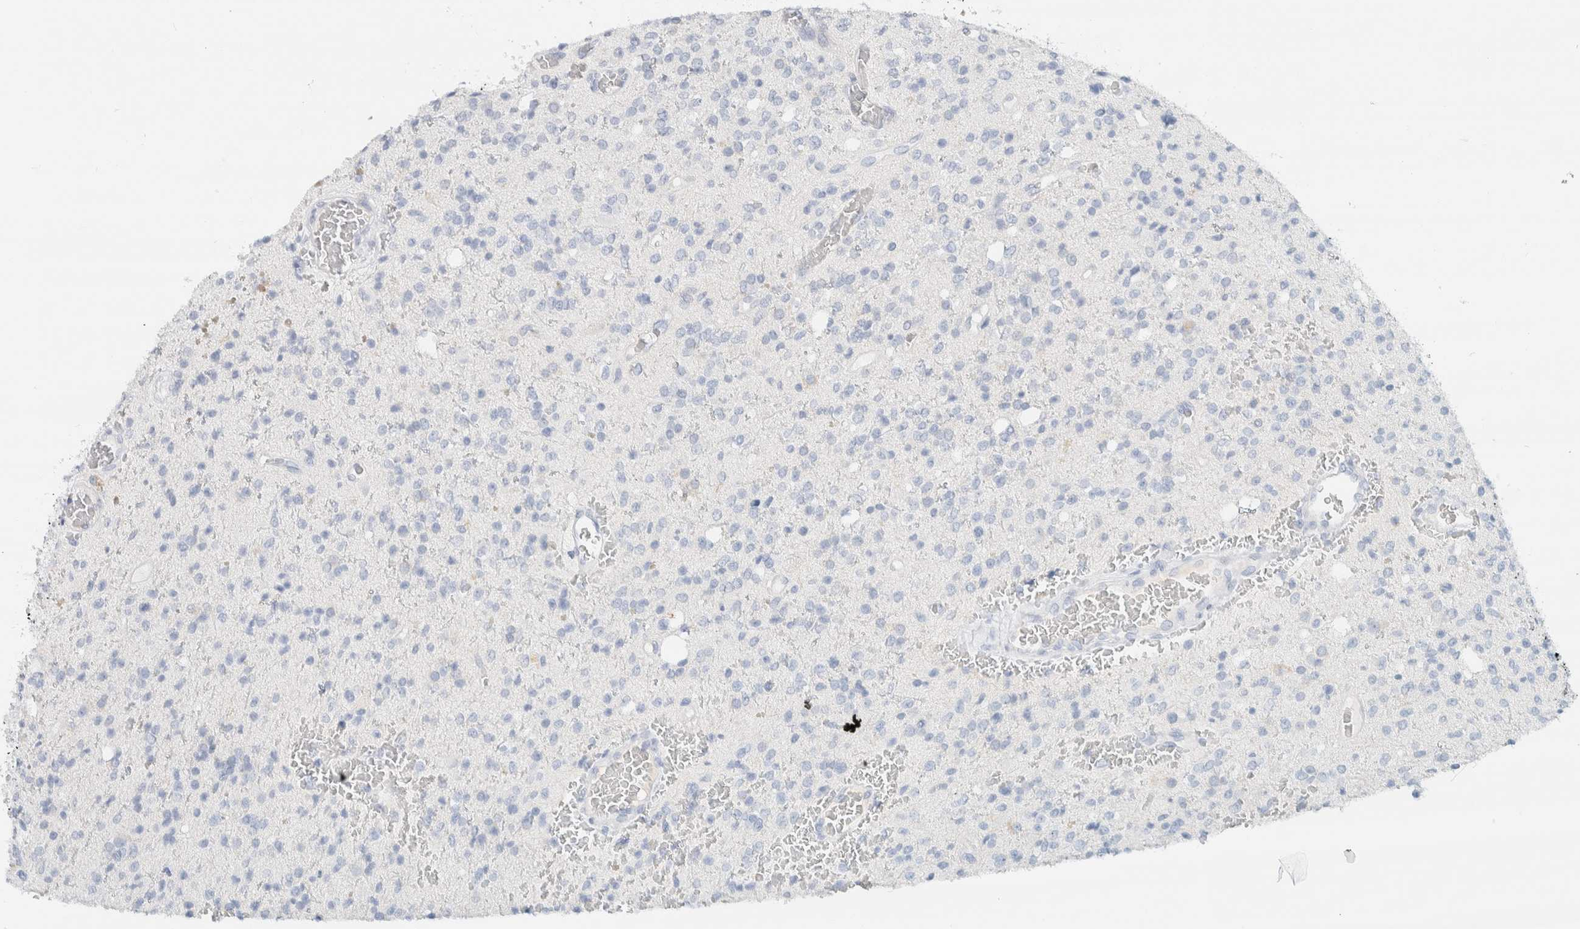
{"staining": {"intensity": "negative", "quantity": "none", "location": "none"}, "tissue": "glioma", "cell_type": "Tumor cells", "image_type": "cancer", "snomed": [{"axis": "morphology", "description": "Glioma, malignant, High grade"}, {"axis": "topography", "description": "Brain"}], "caption": "Human malignant glioma (high-grade) stained for a protein using immunohistochemistry demonstrates no expression in tumor cells.", "gene": "ALOX12B", "patient": {"sex": "male", "age": 34}}